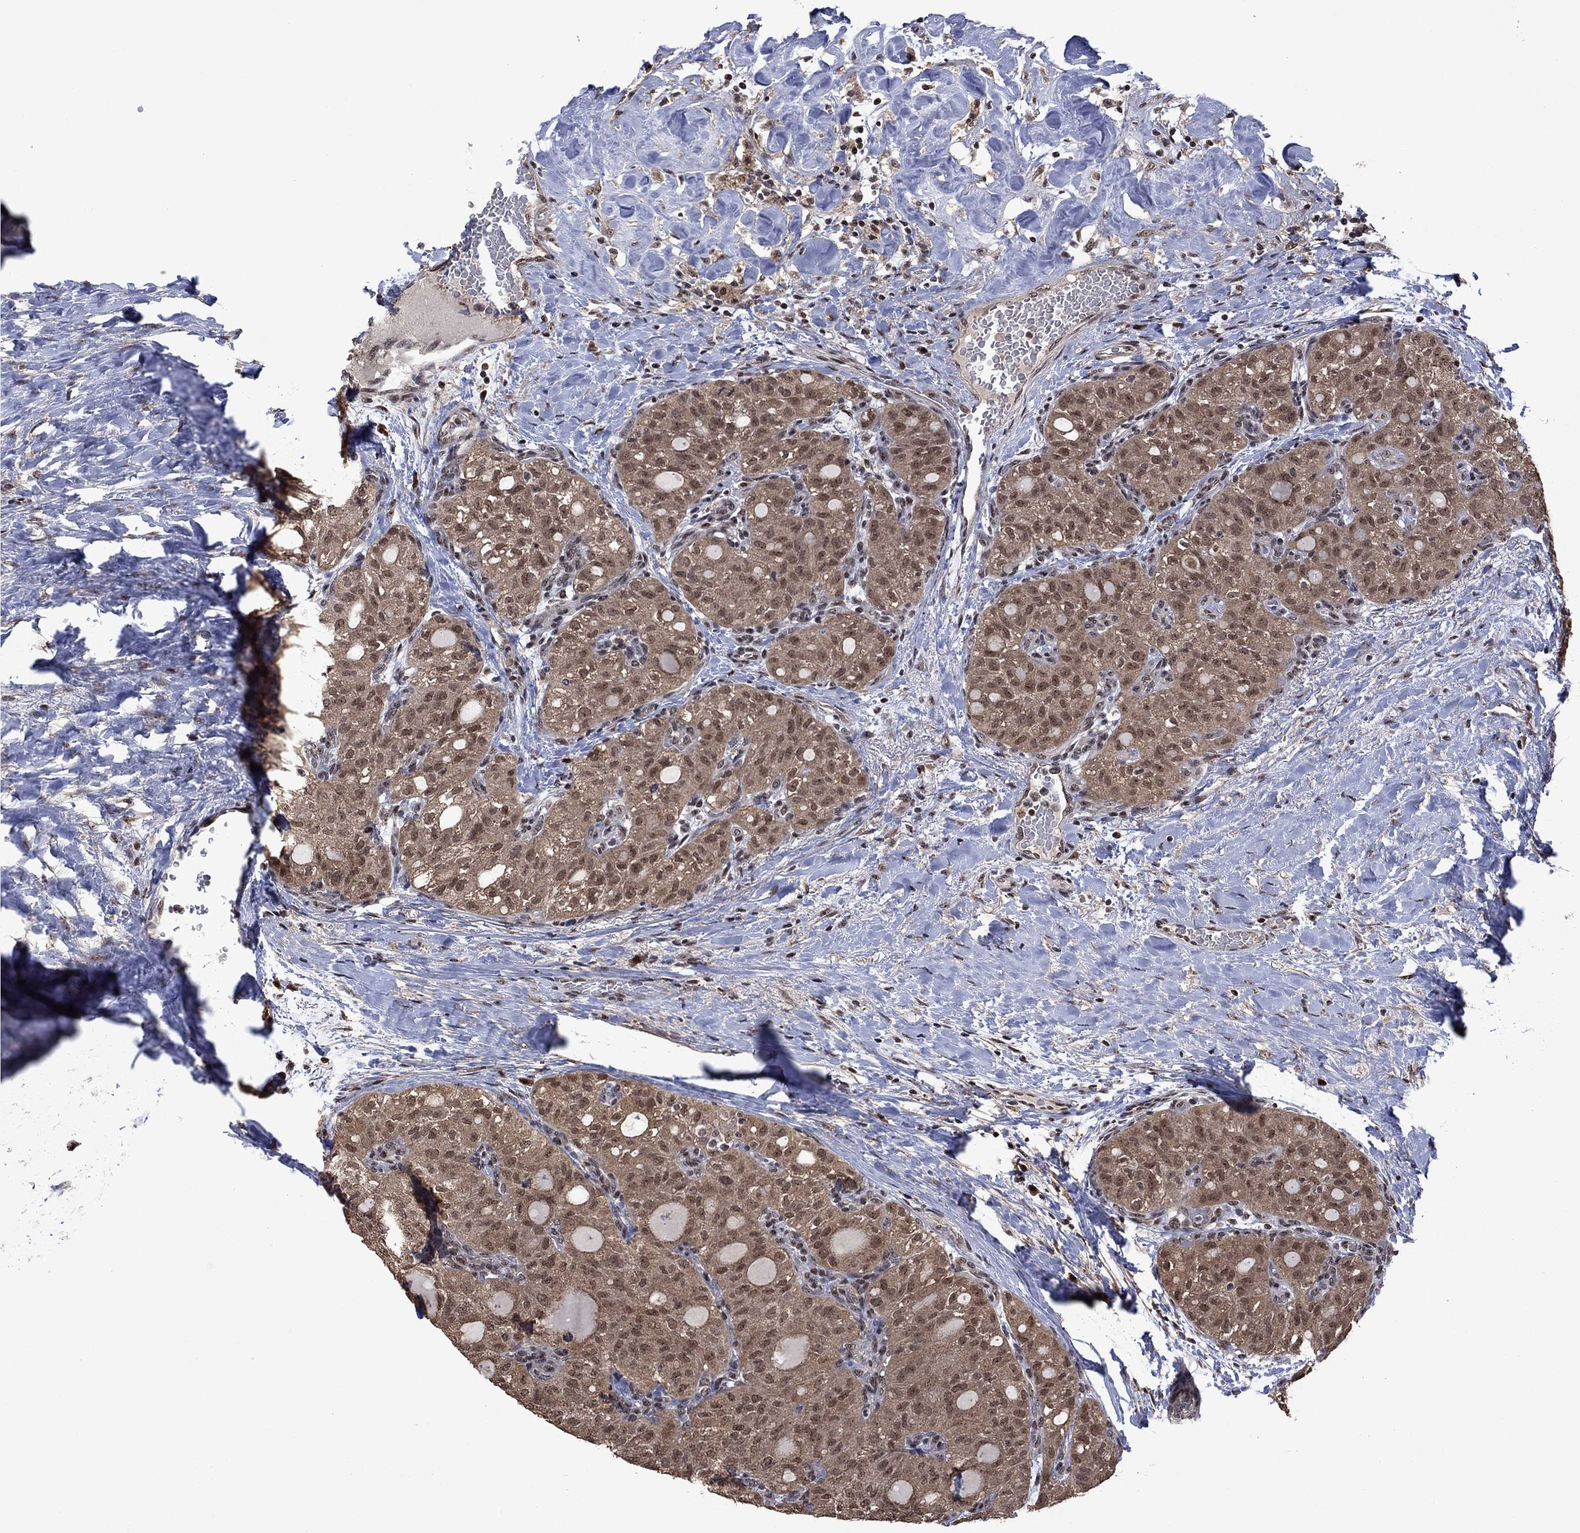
{"staining": {"intensity": "moderate", "quantity": "25%-75%", "location": "cytoplasmic/membranous,nuclear"}, "tissue": "thyroid cancer", "cell_type": "Tumor cells", "image_type": "cancer", "snomed": [{"axis": "morphology", "description": "Follicular adenoma carcinoma, NOS"}, {"axis": "topography", "description": "Thyroid gland"}], "caption": "Moderate cytoplasmic/membranous and nuclear positivity is appreciated in approximately 25%-75% of tumor cells in thyroid cancer (follicular adenoma carcinoma).", "gene": "FBL", "patient": {"sex": "male", "age": 75}}